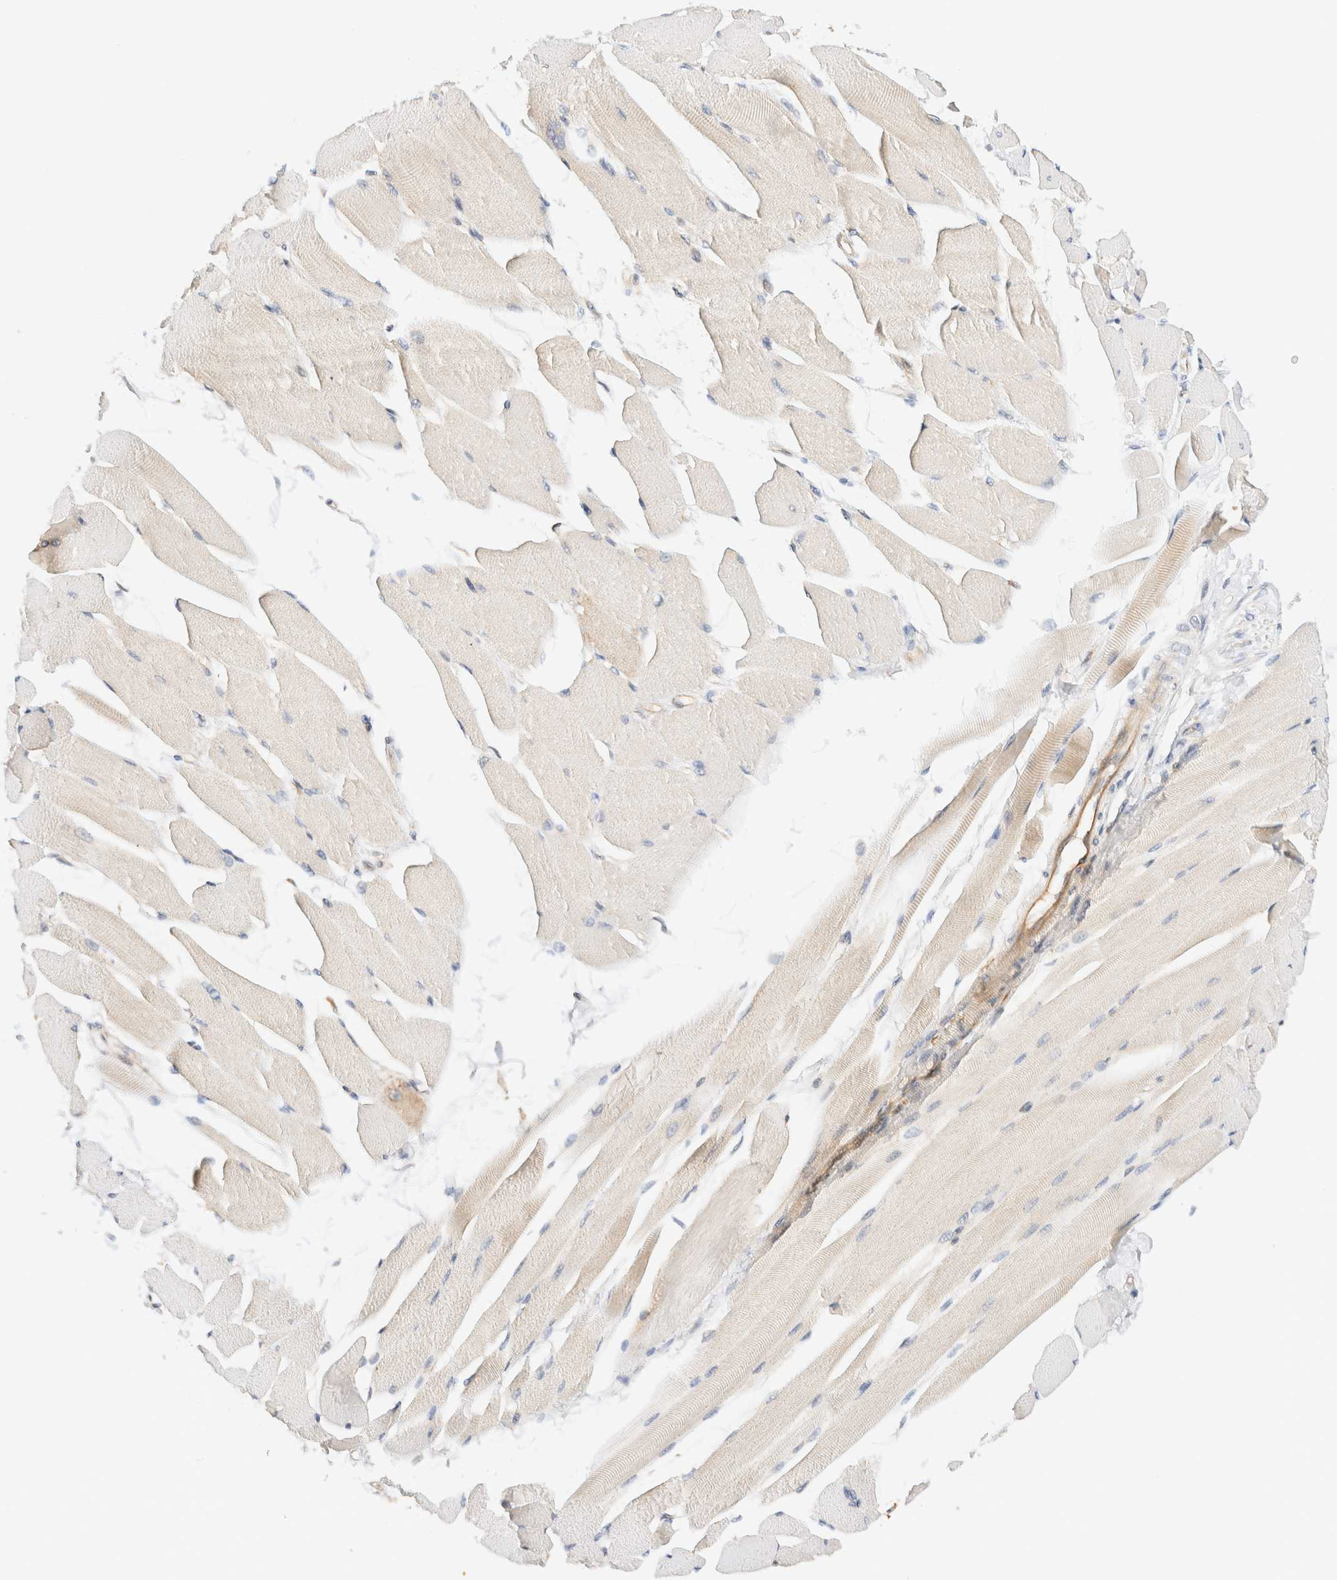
{"staining": {"intensity": "weak", "quantity": "<25%", "location": "cytoplasmic/membranous"}, "tissue": "skeletal muscle", "cell_type": "Myocytes", "image_type": "normal", "snomed": [{"axis": "morphology", "description": "Normal tissue, NOS"}, {"axis": "topography", "description": "Skeletal muscle"}, {"axis": "topography", "description": "Peripheral nerve tissue"}], "caption": "Immunohistochemistry micrograph of unremarkable skeletal muscle stained for a protein (brown), which exhibits no expression in myocytes.", "gene": "RABEP1", "patient": {"sex": "female", "age": 84}}